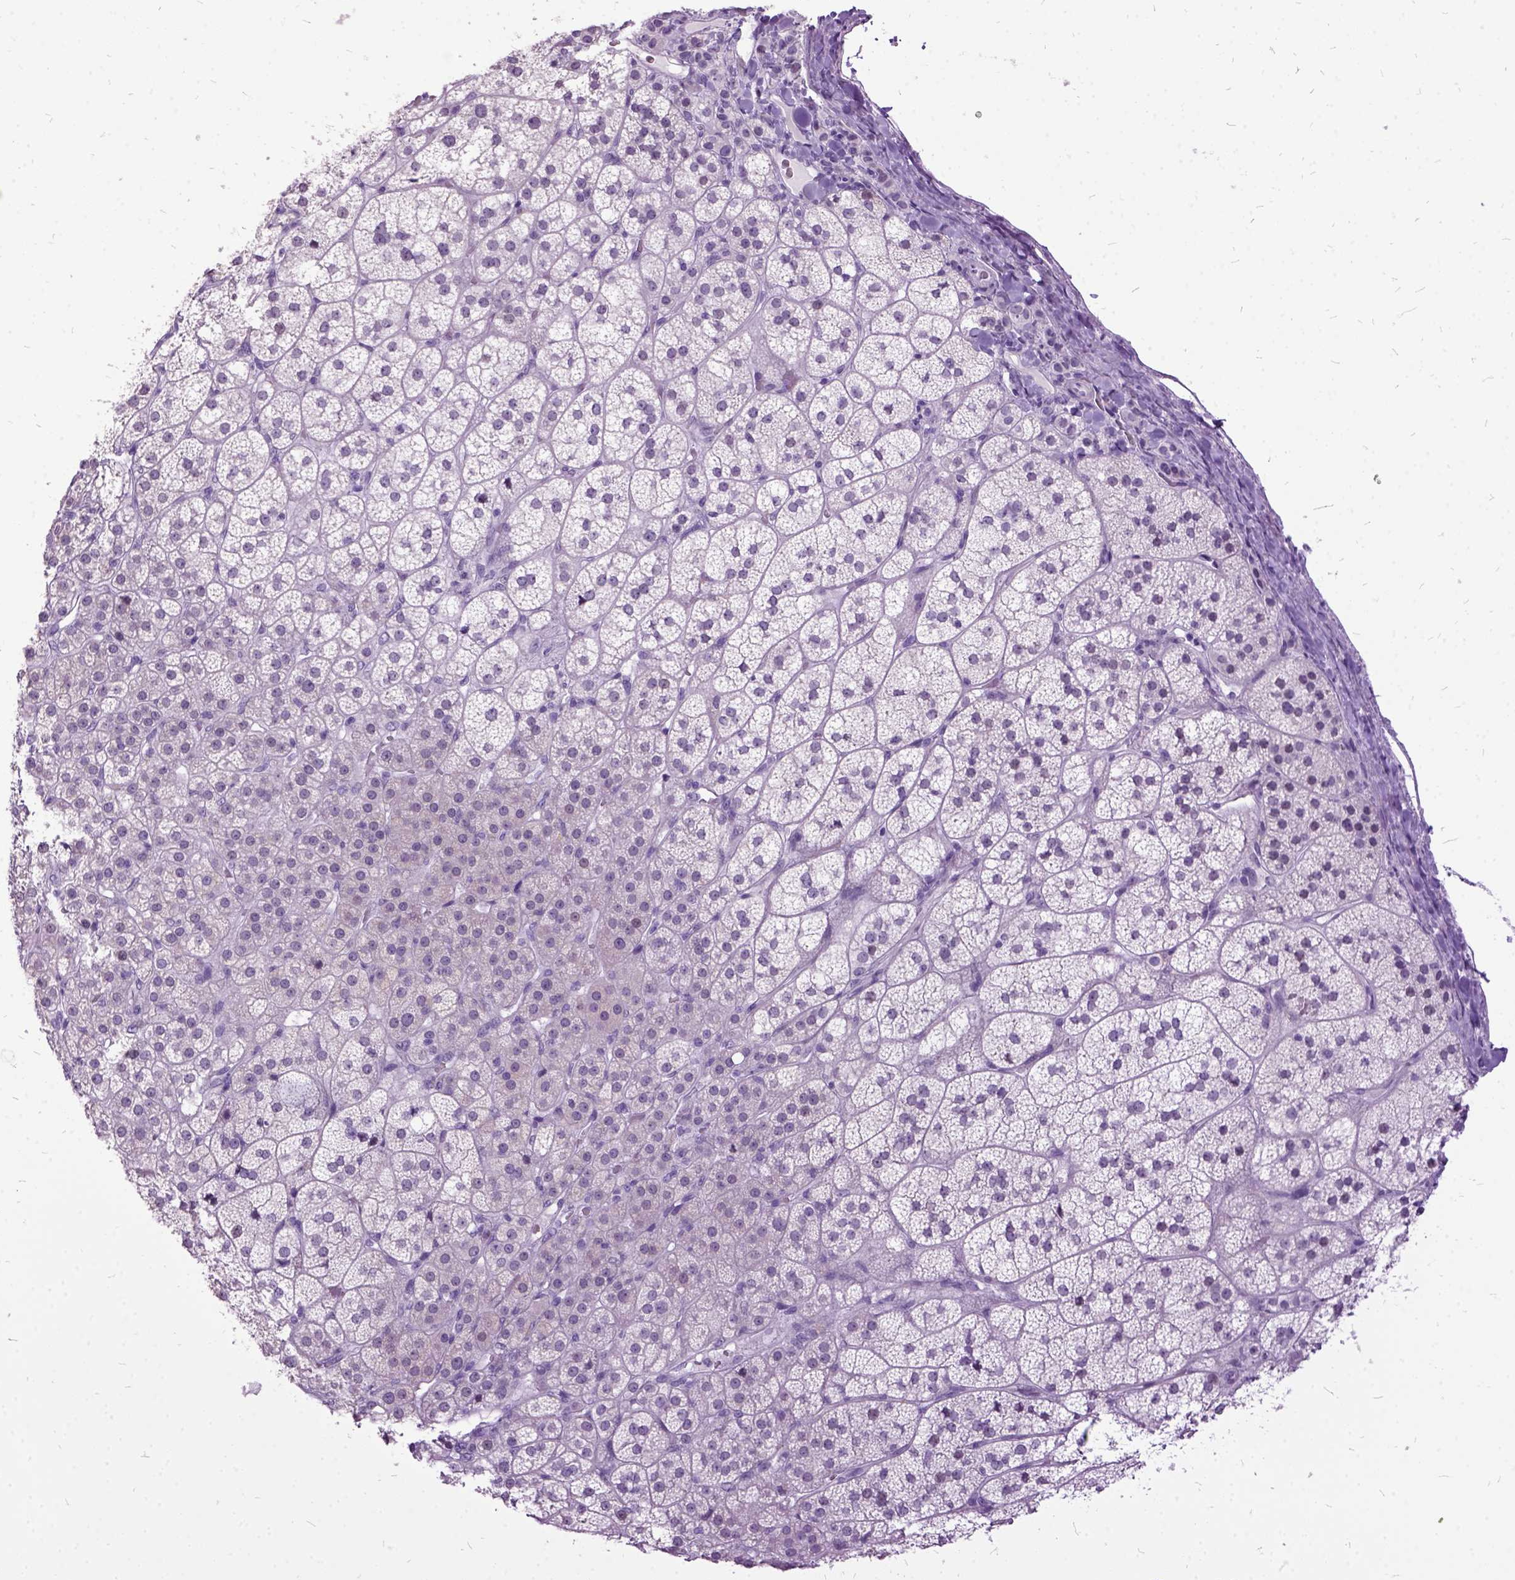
{"staining": {"intensity": "negative", "quantity": "none", "location": "none"}, "tissue": "adrenal gland", "cell_type": "Glandular cells", "image_type": "normal", "snomed": [{"axis": "morphology", "description": "Normal tissue, NOS"}, {"axis": "topography", "description": "Adrenal gland"}], "caption": "DAB immunohistochemical staining of normal human adrenal gland demonstrates no significant expression in glandular cells. The staining is performed using DAB (3,3'-diaminobenzidine) brown chromogen with nuclei counter-stained in using hematoxylin.", "gene": "MME", "patient": {"sex": "female", "age": 60}}